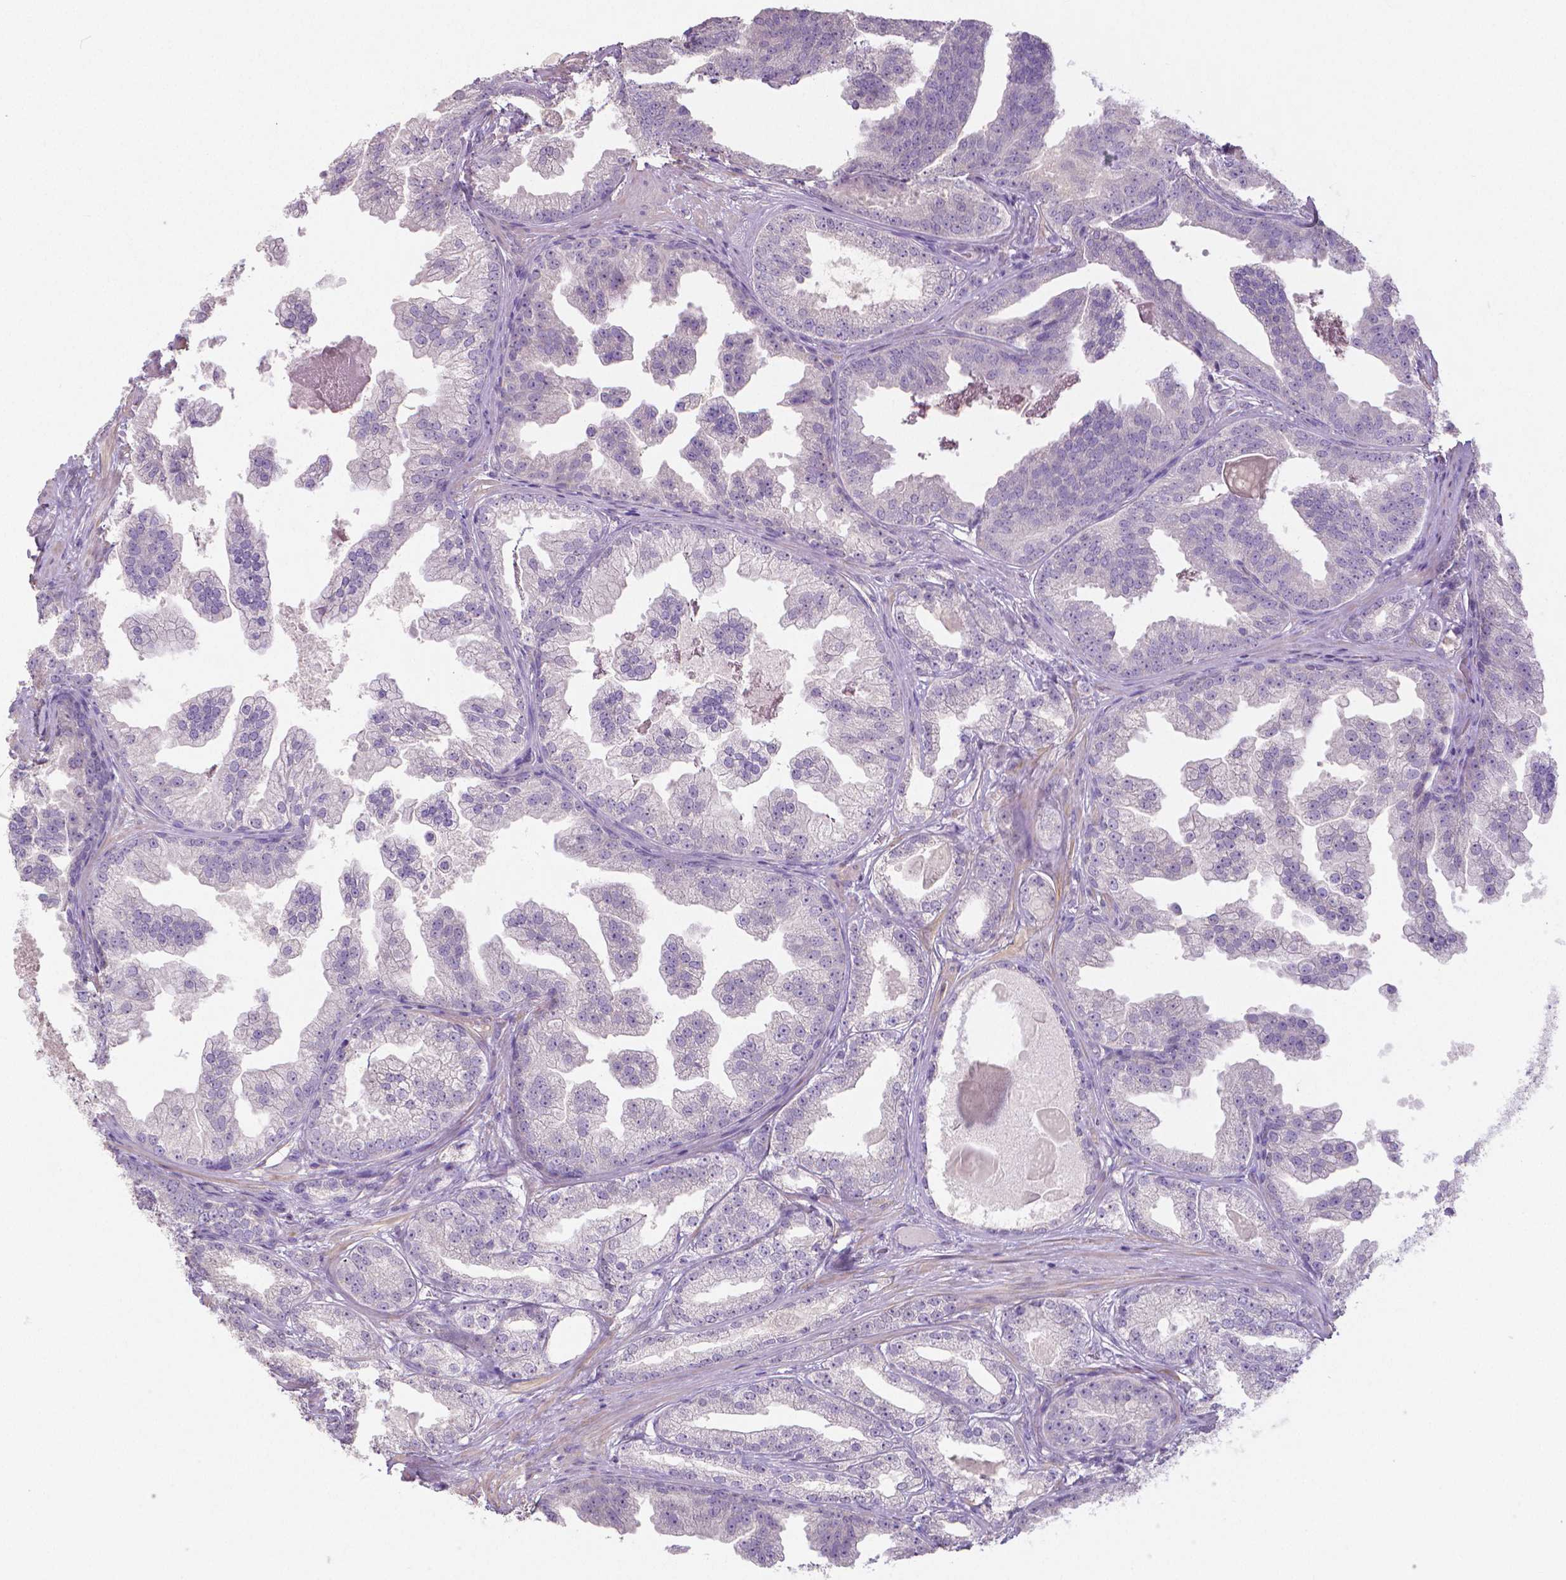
{"staining": {"intensity": "negative", "quantity": "none", "location": "none"}, "tissue": "prostate cancer", "cell_type": "Tumor cells", "image_type": "cancer", "snomed": [{"axis": "morphology", "description": "Adenocarcinoma, Low grade"}, {"axis": "topography", "description": "Prostate"}], "caption": "High power microscopy photomicrograph of an IHC photomicrograph of prostate cancer, revealing no significant positivity in tumor cells.", "gene": "CRMP1", "patient": {"sex": "male", "age": 65}}